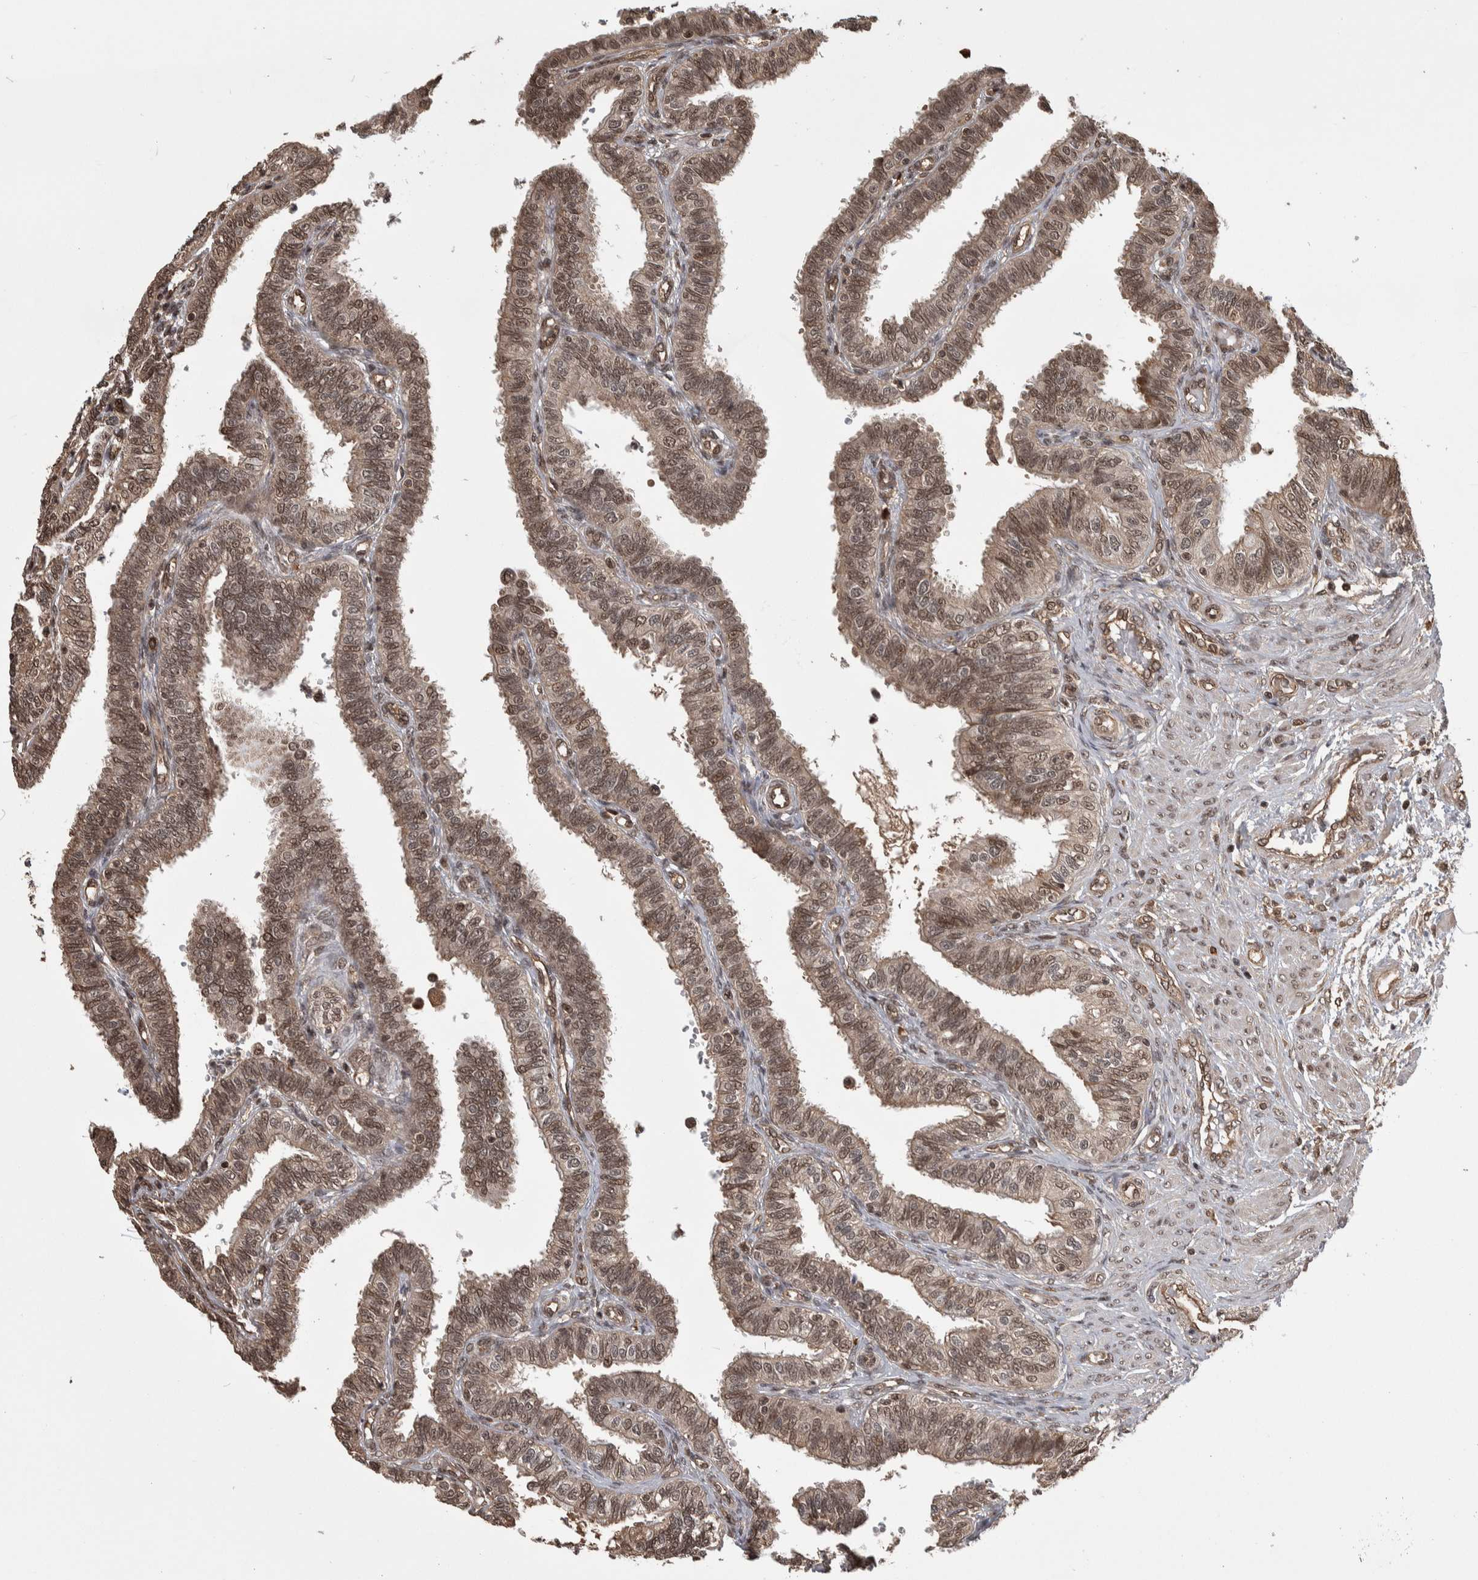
{"staining": {"intensity": "moderate", "quantity": ">75%", "location": "nuclear"}, "tissue": "fallopian tube", "cell_type": "Glandular cells", "image_type": "normal", "snomed": [{"axis": "morphology", "description": "Normal tissue, NOS"}, {"axis": "topography", "description": "Fallopian tube"}, {"axis": "topography", "description": "Placenta"}], "caption": "Human fallopian tube stained for a protein (brown) shows moderate nuclear positive staining in approximately >75% of glandular cells.", "gene": "ZNF592", "patient": {"sex": "female", "age": 34}}